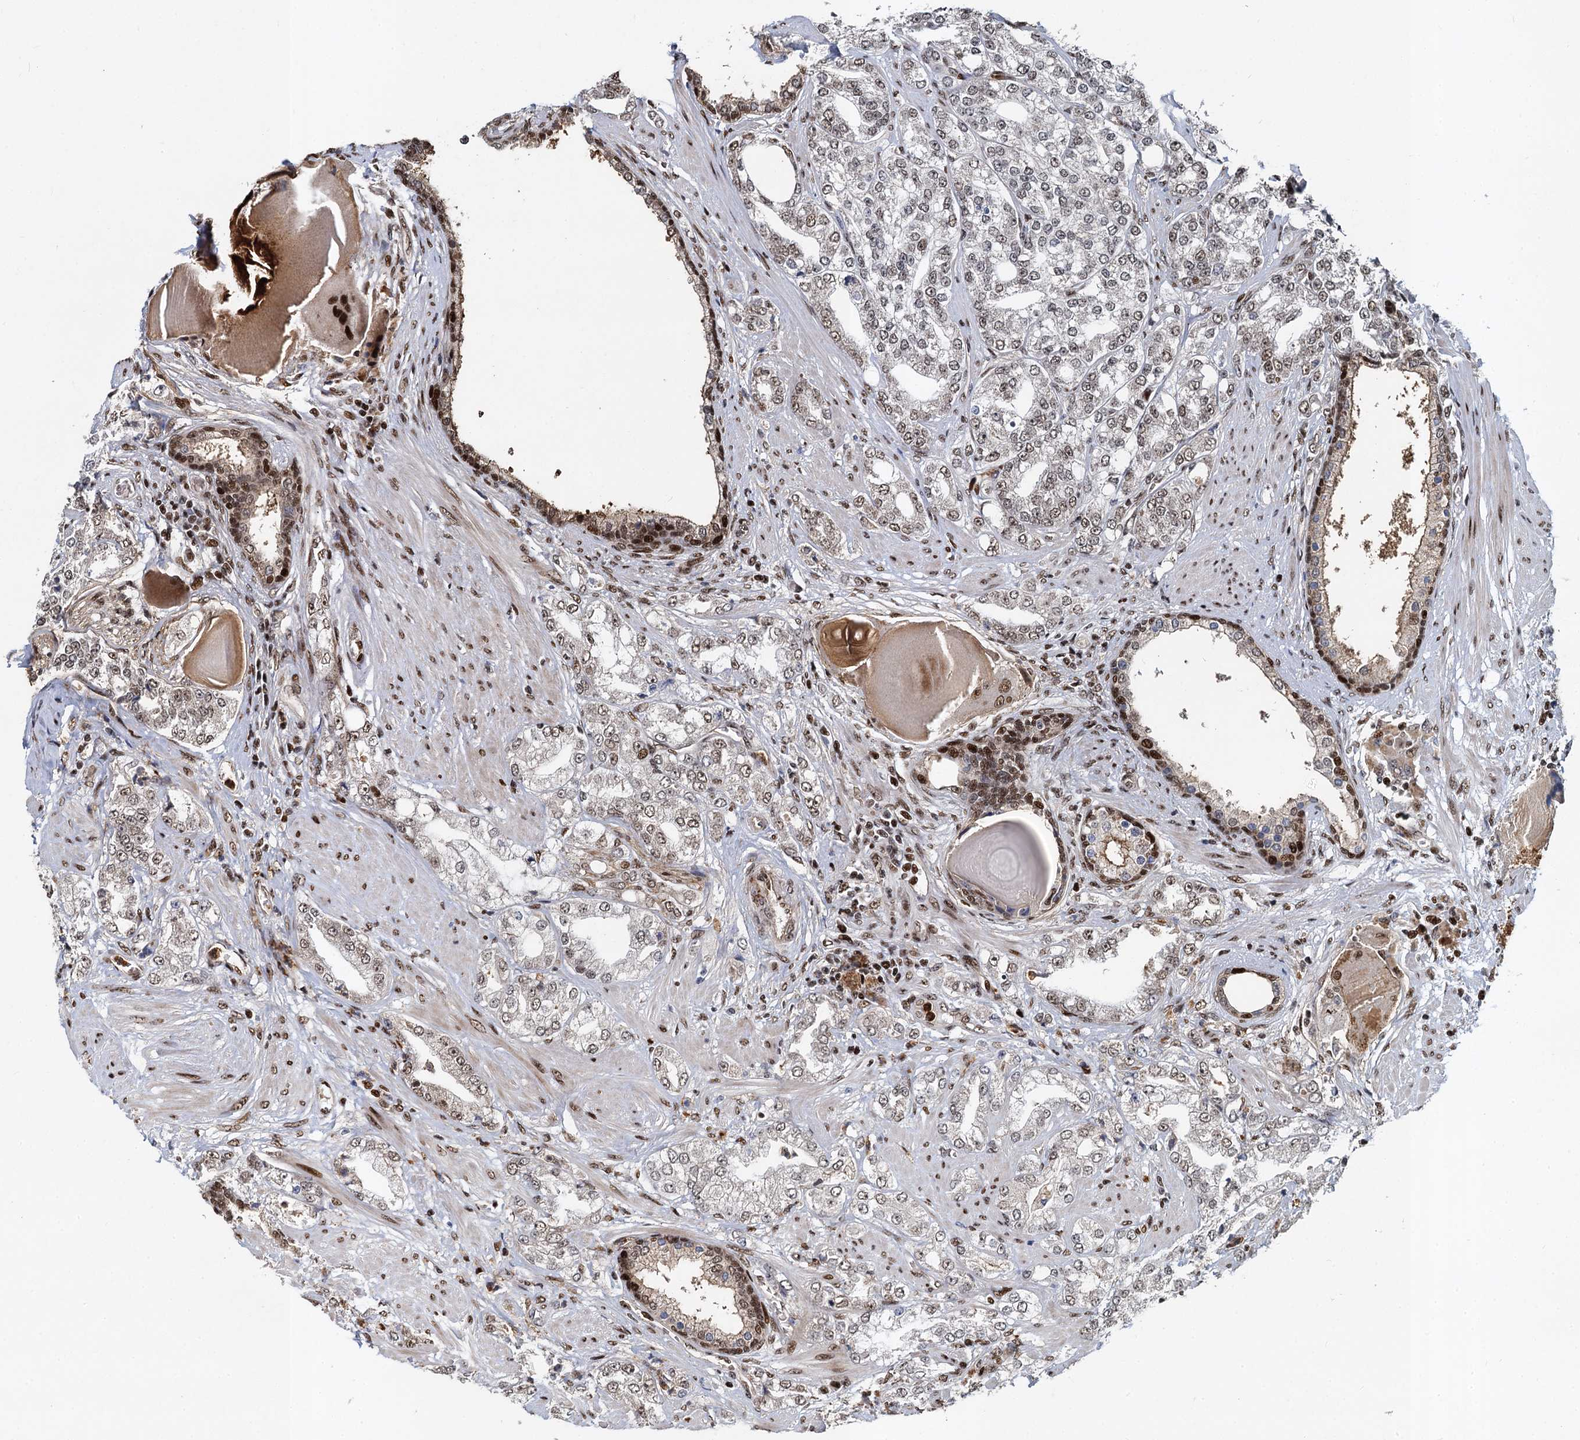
{"staining": {"intensity": "weak", "quantity": "25%-75%", "location": "nuclear"}, "tissue": "prostate cancer", "cell_type": "Tumor cells", "image_type": "cancer", "snomed": [{"axis": "morphology", "description": "Adenocarcinoma, High grade"}, {"axis": "topography", "description": "Prostate"}], "caption": "A brown stain labels weak nuclear staining of a protein in prostate cancer tumor cells. (DAB IHC with brightfield microscopy, high magnification).", "gene": "ANKRD49", "patient": {"sex": "male", "age": 64}}